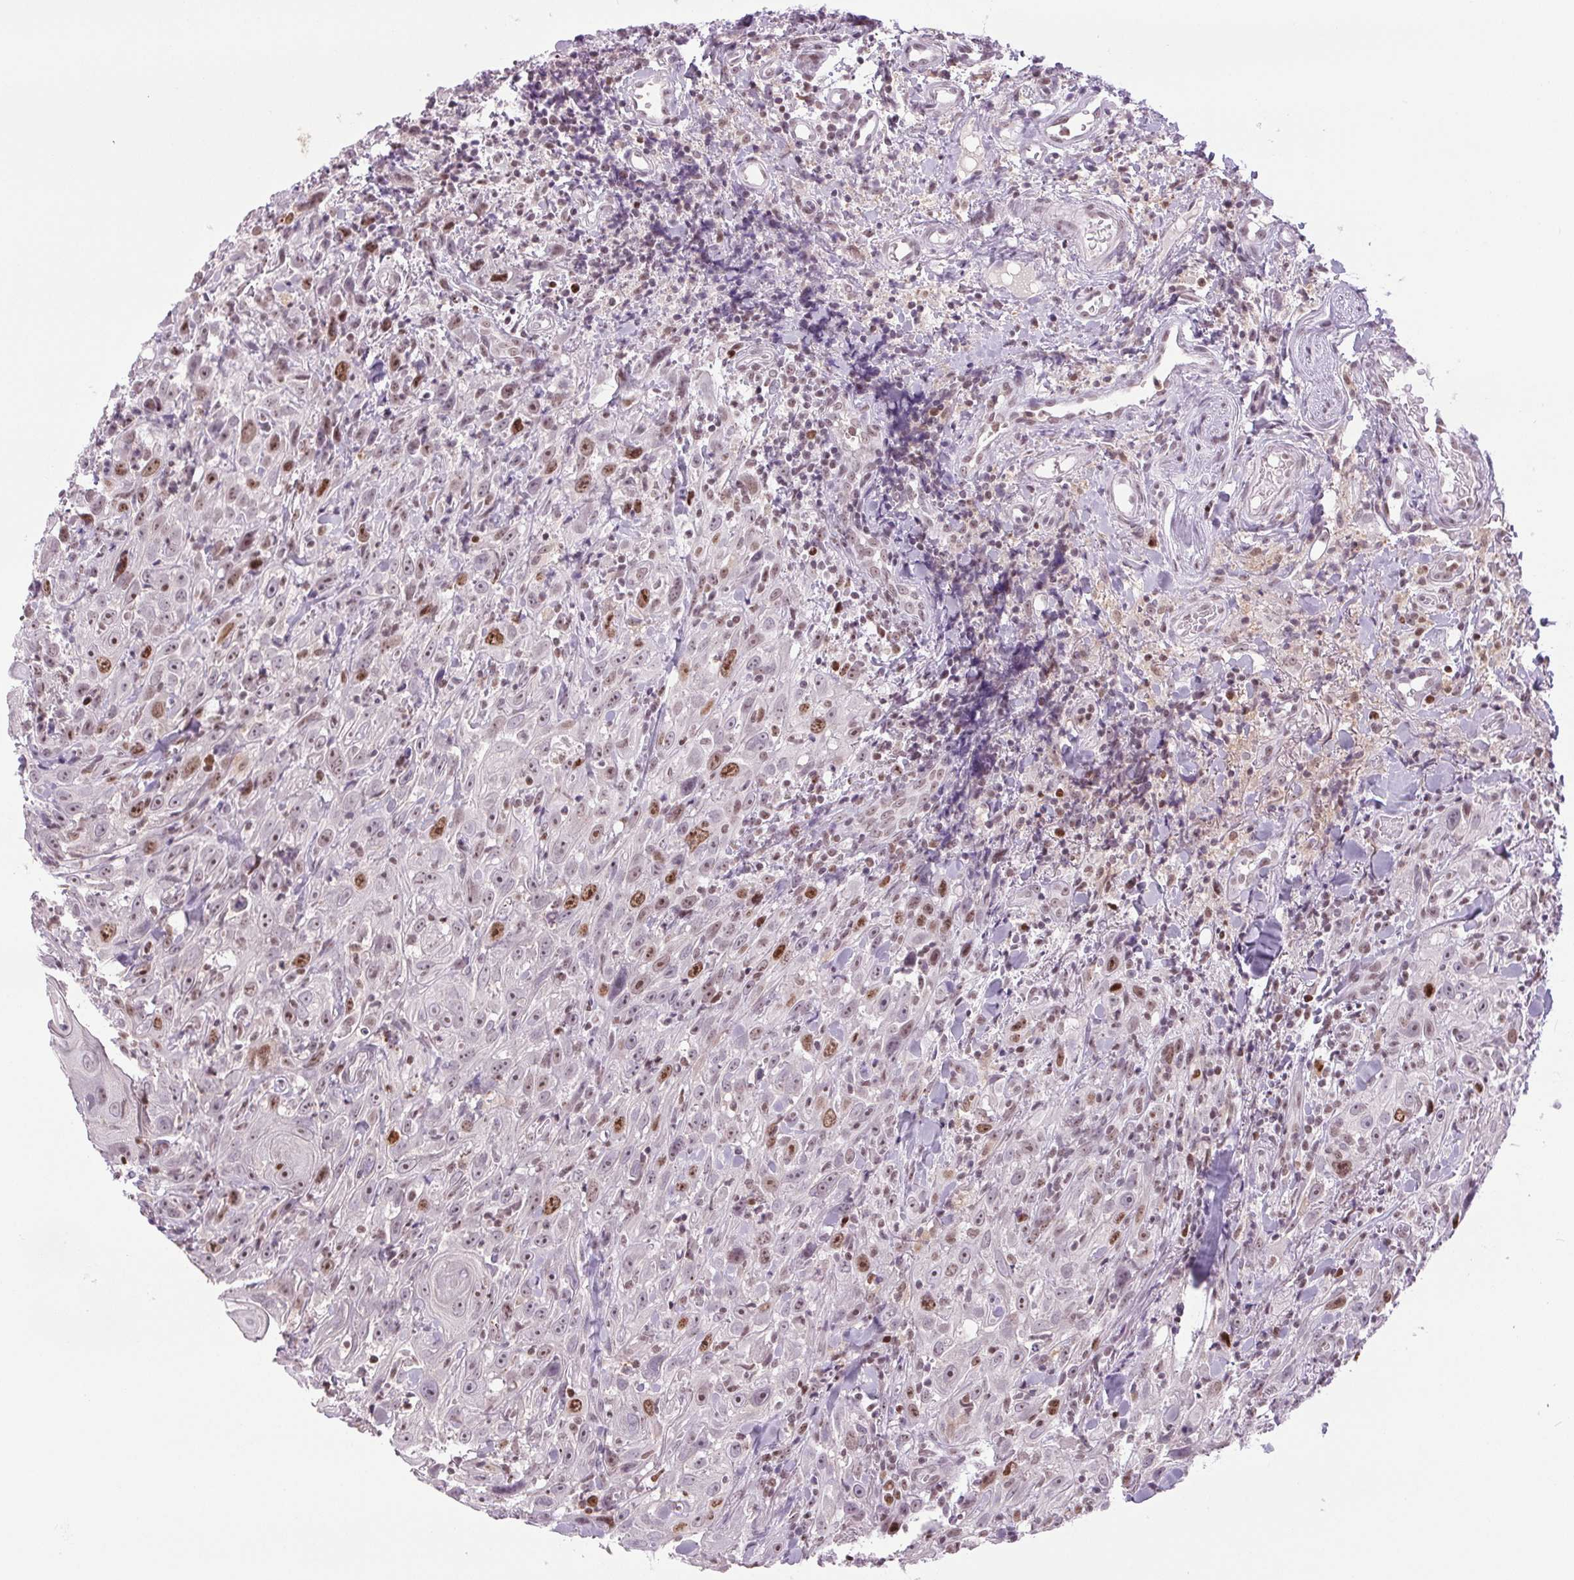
{"staining": {"intensity": "moderate", "quantity": "25%-75%", "location": "nuclear"}, "tissue": "head and neck cancer", "cell_type": "Tumor cells", "image_type": "cancer", "snomed": [{"axis": "morphology", "description": "Squamous cell carcinoma, NOS"}, {"axis": "topography", "description": "Head-Neck"}], "caption": "A brown stain highlights moderate nuclear staining of a protein in head and neck cancer tumor cells.", "gene": "SMIM6", "patient": {"sex": "female", "age": 95}}